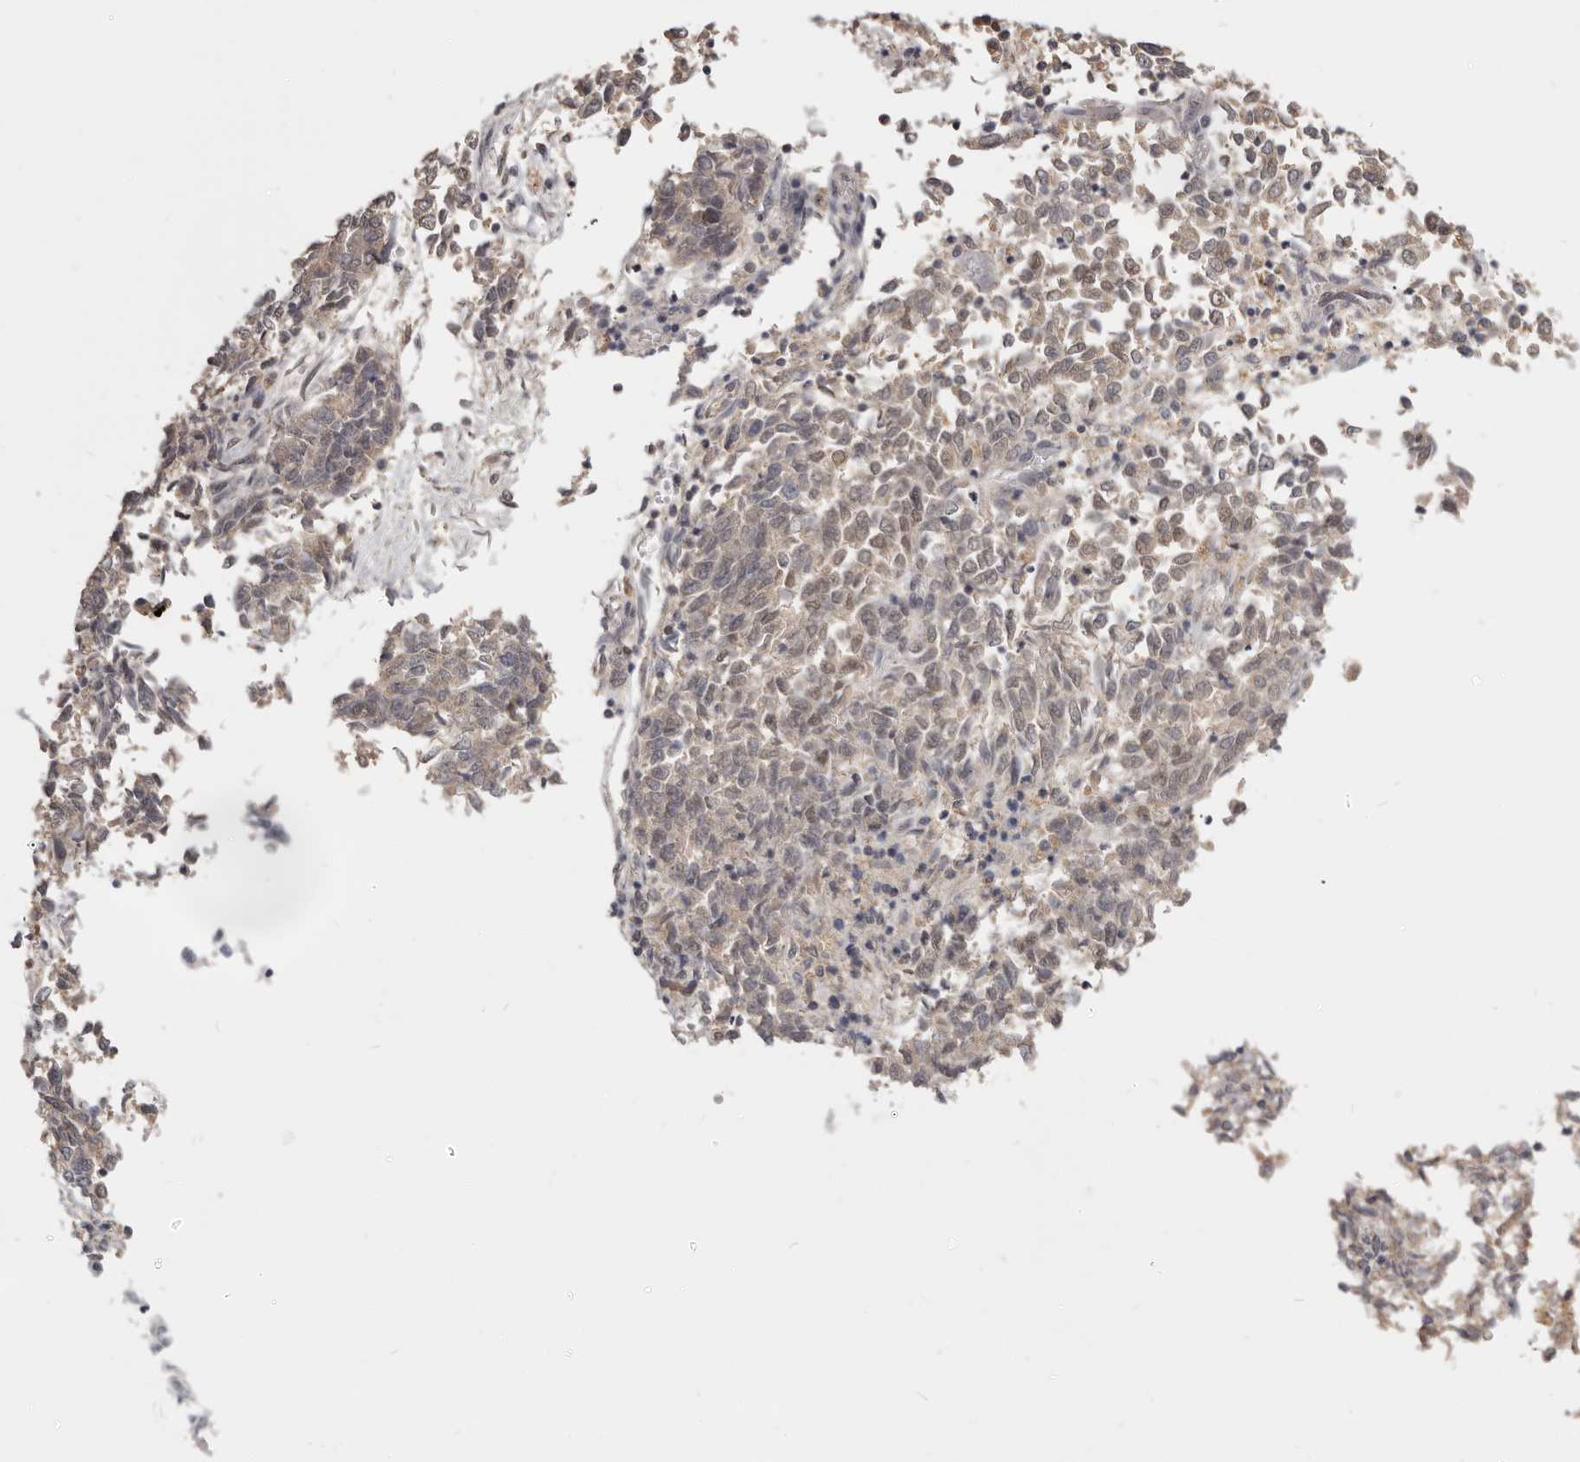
{"staining": {"intensity": "weak", "quantity": ">75%", "location": "cytoplasmic/membranous,nuclear"}, "tissue": "endometrial cancer", "cell_type": "Tumor cells", "image_type": "cancer", "snomed": [{"axis": "morphology", "description": "Adenocarcinoma, NOS"}, {"axis": "topography", "description": "Endometrium"}], "caption": "A low amount of weak cytoplasmic/membranous and nuclear staining is present in about >75% of tumor cells in endometrial cancer tissue.", "gene": "TSPAN13", "patient": {"sex": "female", "age": 80}}